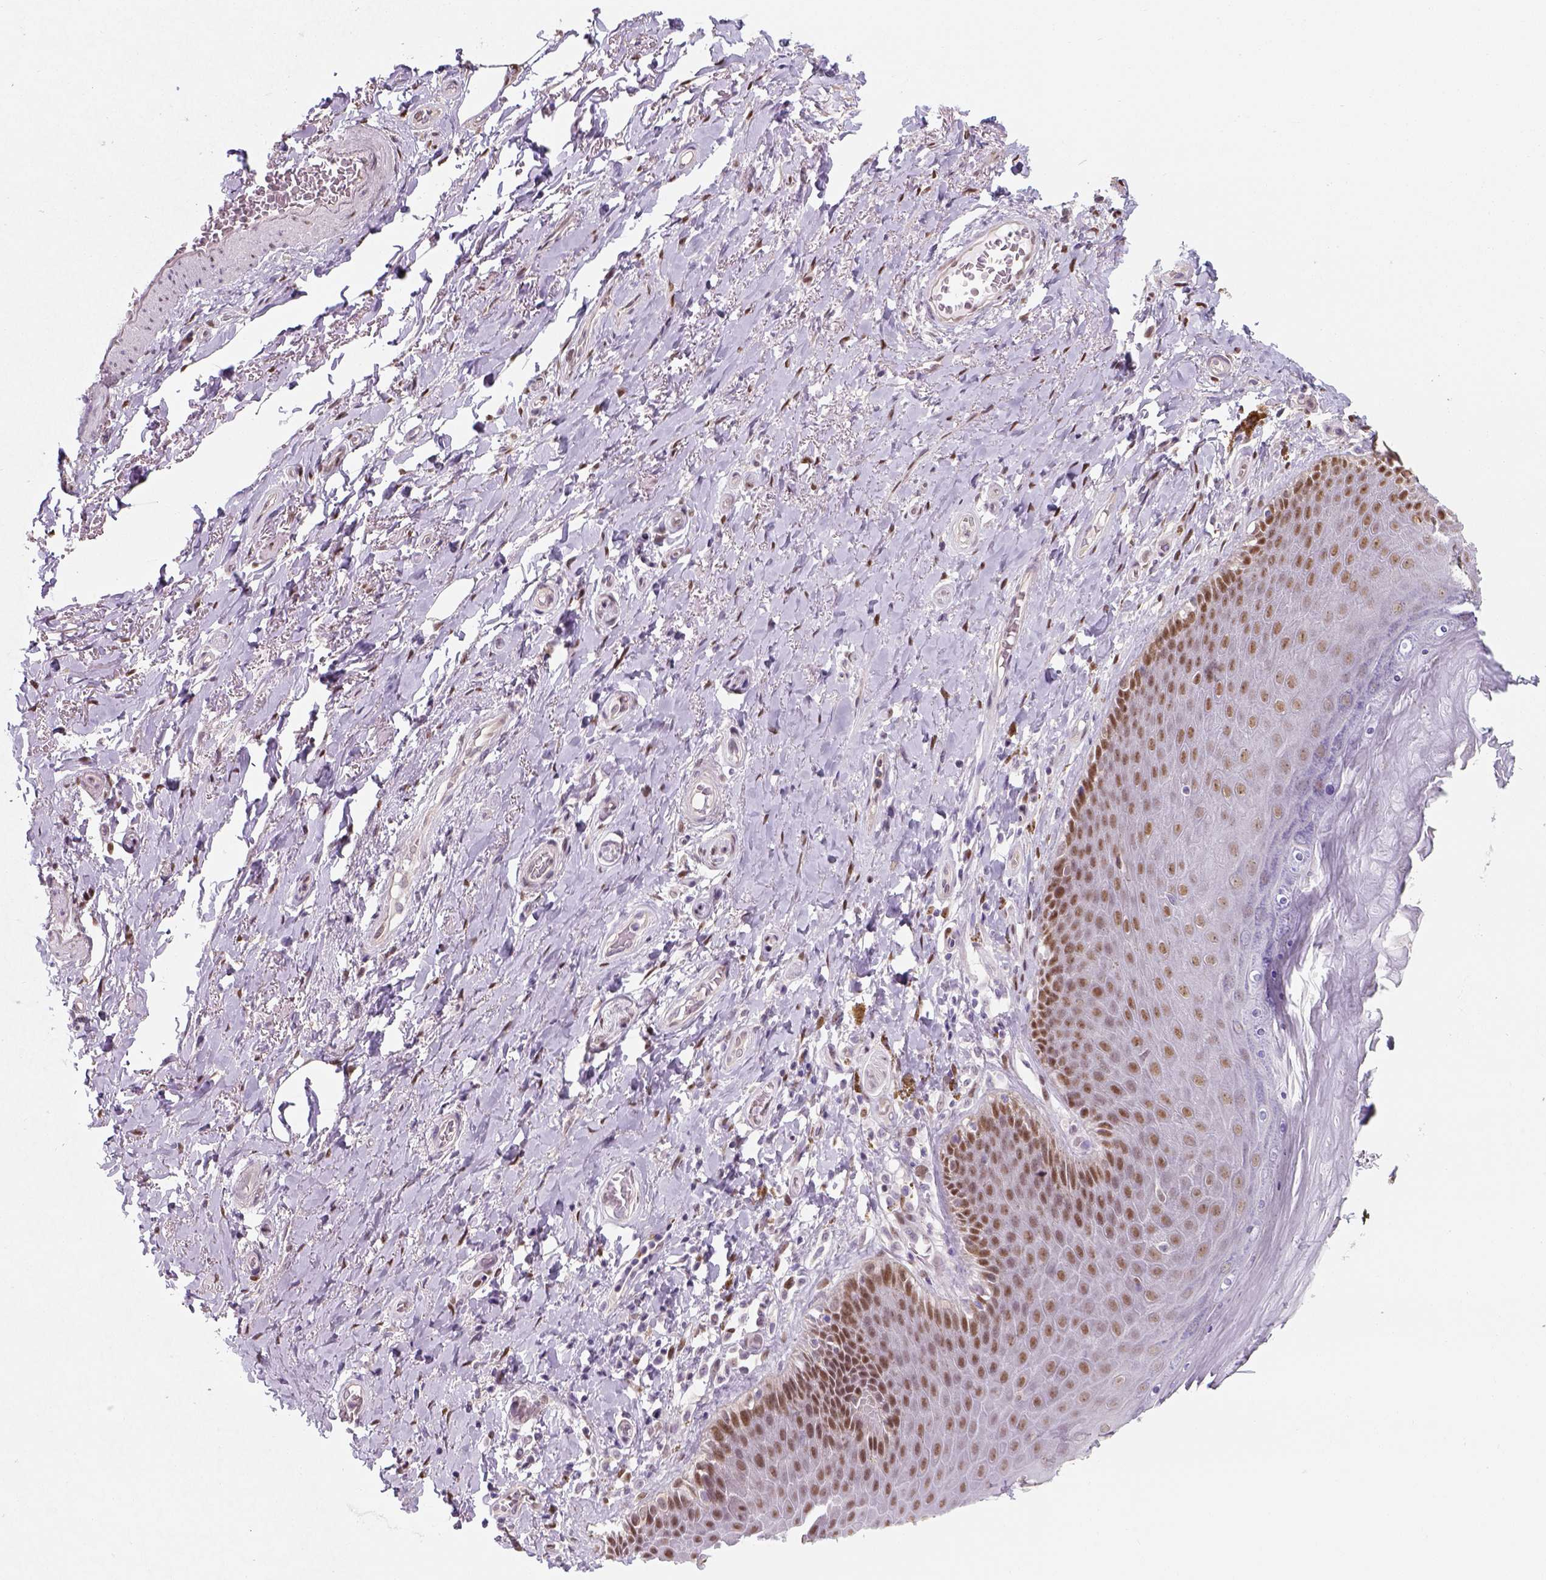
{"staining": {"intensity": "moderate", "quantity": ">75%", "location": "nuclear"}, "tissue": "adipose tissue", "cell_type": "Adipocytes", "image_type": "normal", "snomed": [{"axis": "morphology", "description": "Normal tissue, NOS"}, {"axis": "topography", "description": "Anal"}, {"axis": "topography", "description": "Peripheral nerve tissue"}], "caption": "A brown stain highlights moderate nuclear positivity of a protein in adipocytes of benign adipose tissue.", "gene": "C1orf112", "patient": {"sex": "male", "age": 53}}